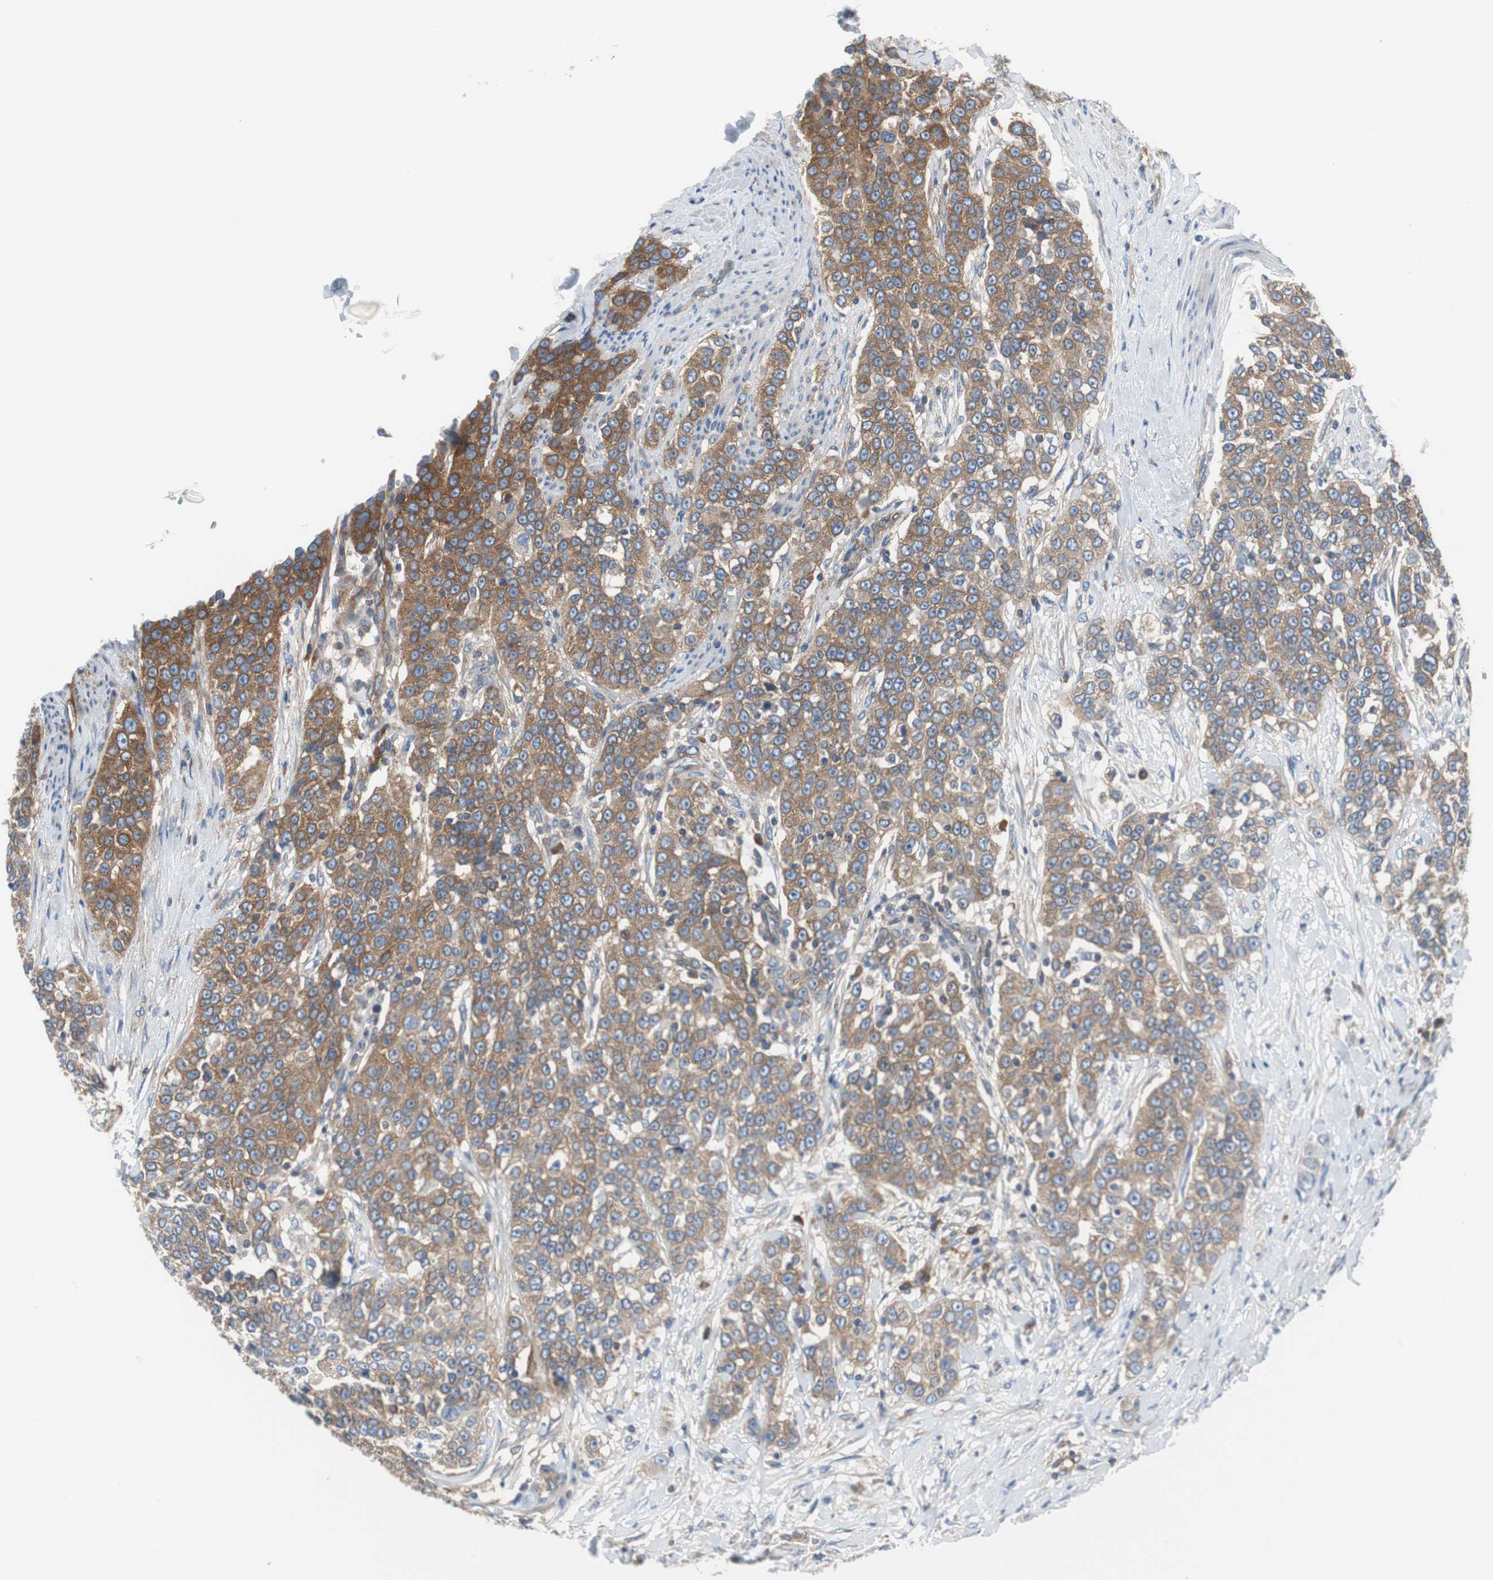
{"staining": {"intensity": "moderate", "quantity": ">75%", "location": "cytoplasmic/membranous"}, "tissue": "urothelial cancer", "cell_type": "Tumor cells", "image_type": "cancer", "snomed": [{"axis": "morphology", "description": "Urothelial carcinoma, High grade"}, {"axis": "topography", "description": "Urinary bladder"}], "caption": "This histopathology image exhibits immunohistochemistry staining of human urothelial cancer, with medium moderate cytoplasmic/membranous expression in about >75% of tumor cells.", "gene": "BRAF", "patient": {"sex": "female", "age": 80}}